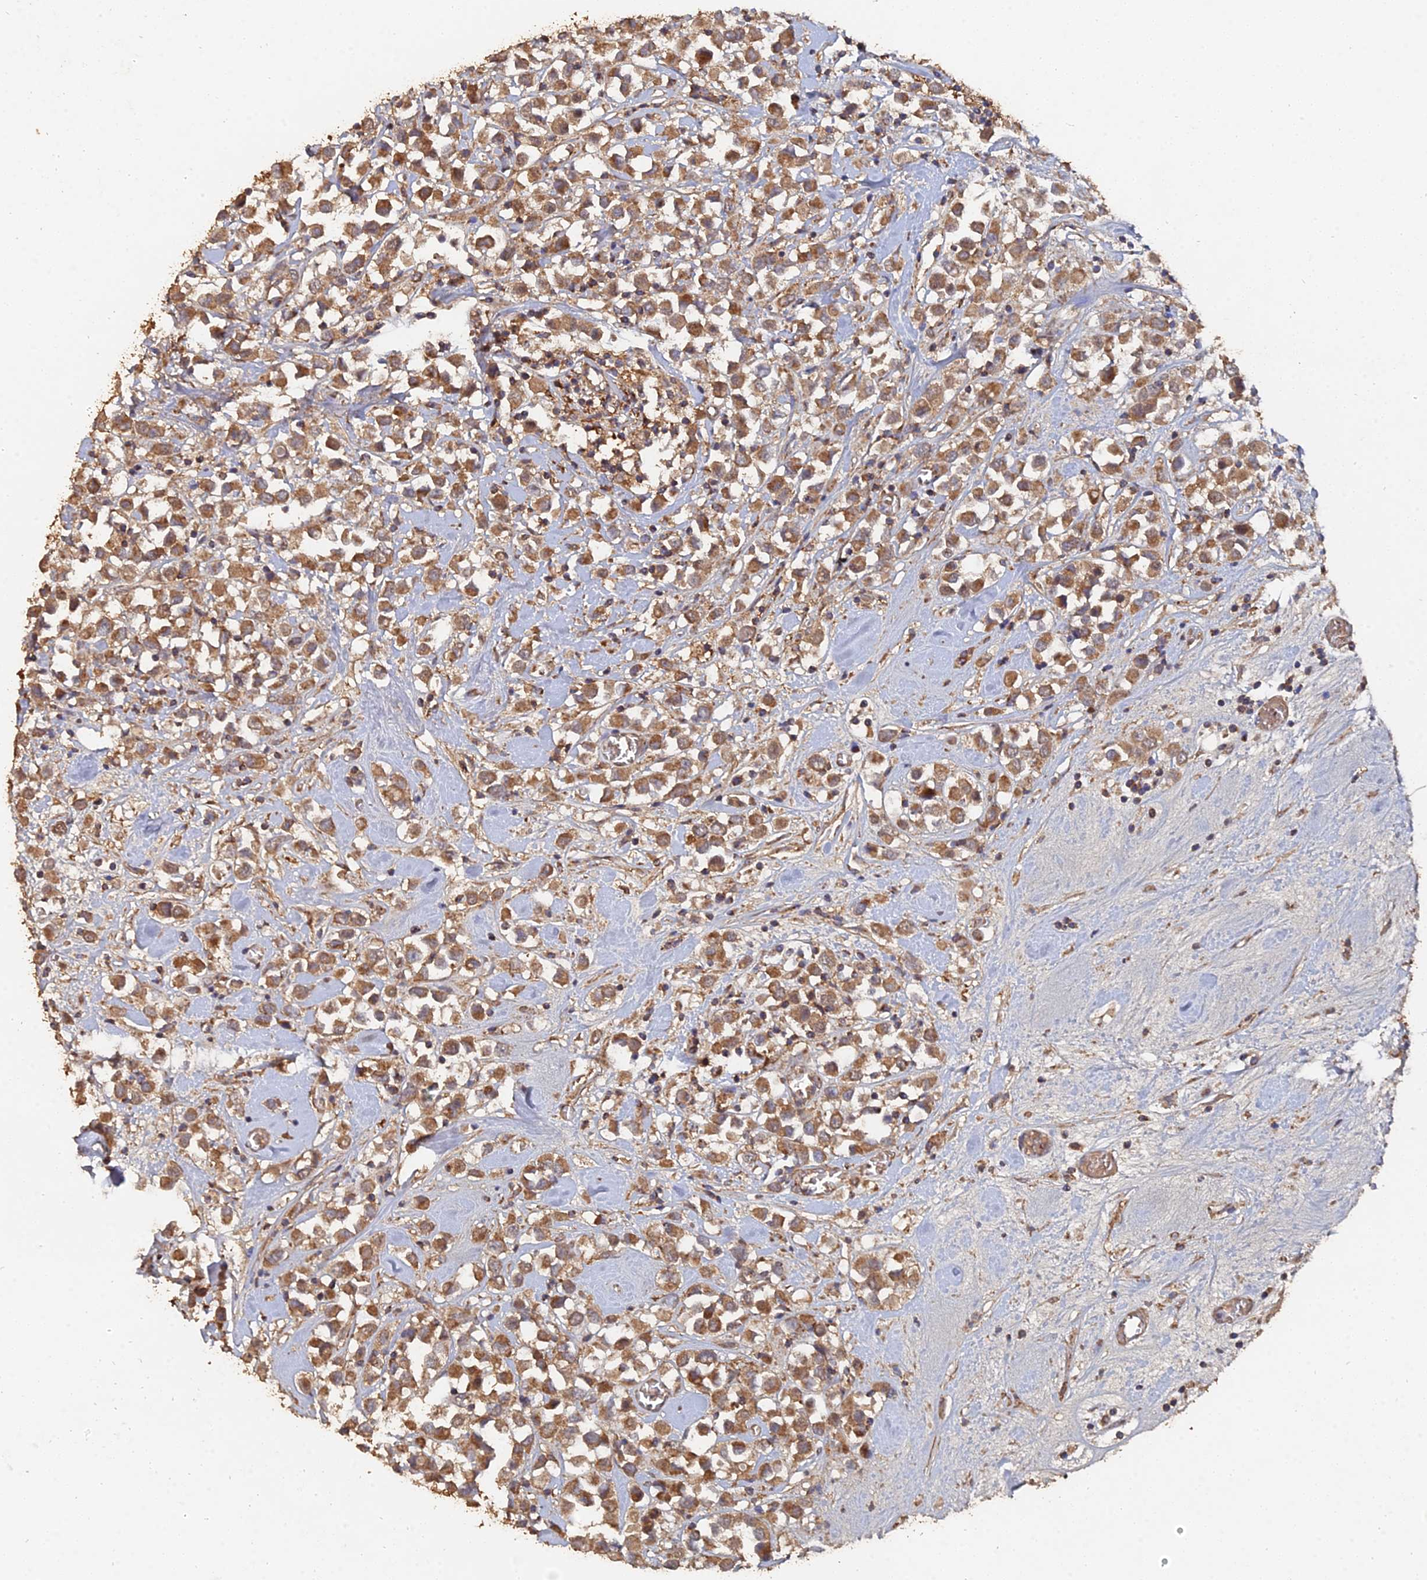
{"staining": {"intensity": "moderate", "quantity": ">75%", "location": "cytoplasmic/membranous"}, "tissue": "breast cancer", "cell_type": "Tumor cells", "image_type": "cancer", "snomed": [{"axis": "morphology", "description": "Duct carcinoma"}, {"axis": "topography", "description": "Breast"}], "caption": "Brown immunohistochemical staining in breast intraductal carcinoma demonstrates moderate cytoplasmic/membranous positivity in about >75% of tumor cells.", "gene": "SPANXN4", "patient": {"sex": "female", "age": 61}}